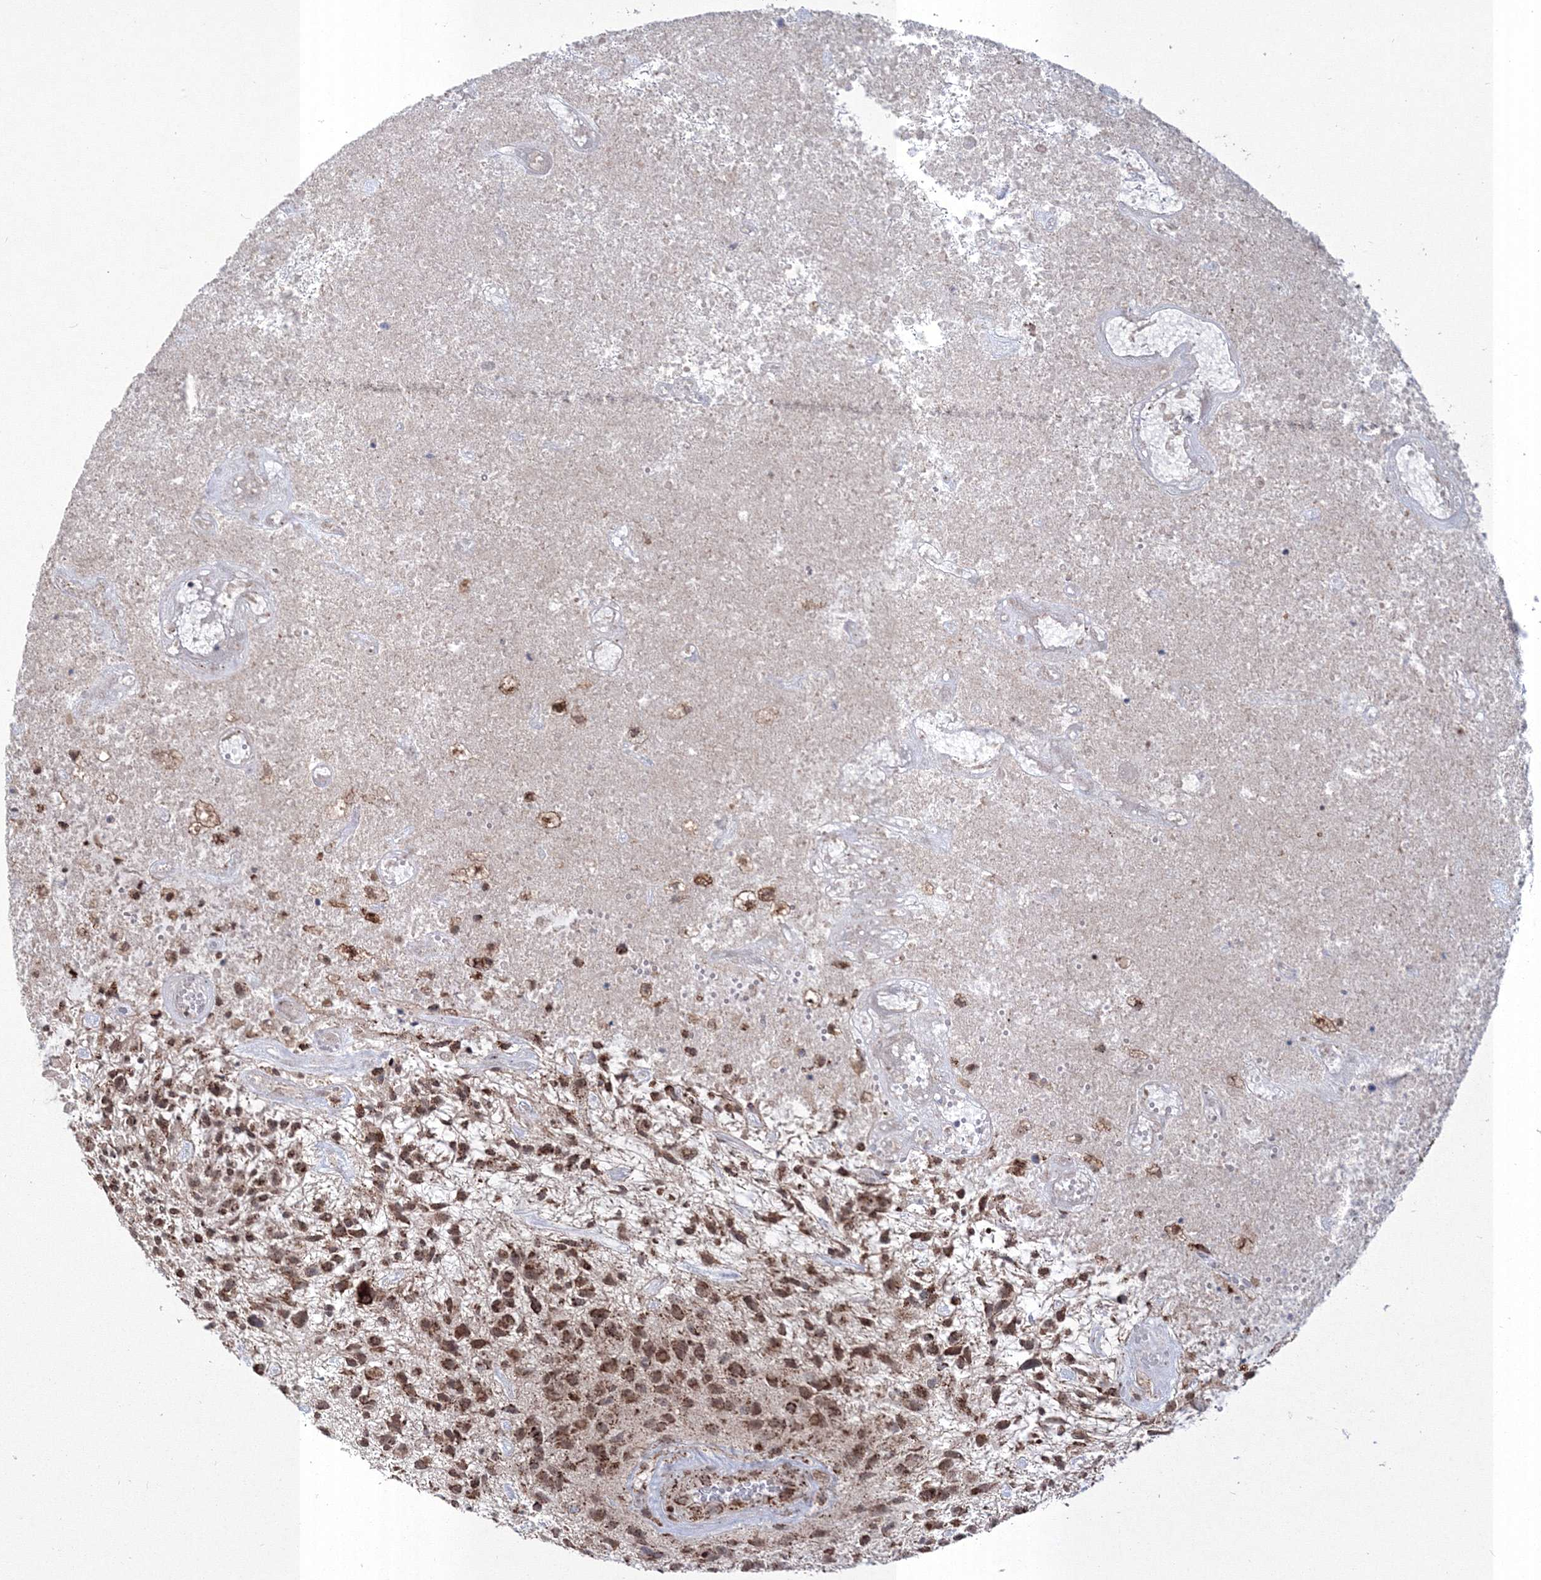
{"staining": {"intensity": "moderate", "quantity": ">75%", "location": "cytoplasmic/membranous,nuclear"}, "tissue": "glioma", "cell_type": "Tumor cells", "image_type": "cancer", "snomed": [{"axis": "morphology", "description": "Glioma, malignant, High grade"}, {"axis": "topography", "description": "Brain"}], "caption": "Immunohistochemical staining of malignant glioma (high-grade) displays medium levels of moderate cytoplasmic/membranous and nuclear staining in about >75% of tumor cells.", "gene": "GRSF1", "patient": {"sex": "male", "age": 47}}